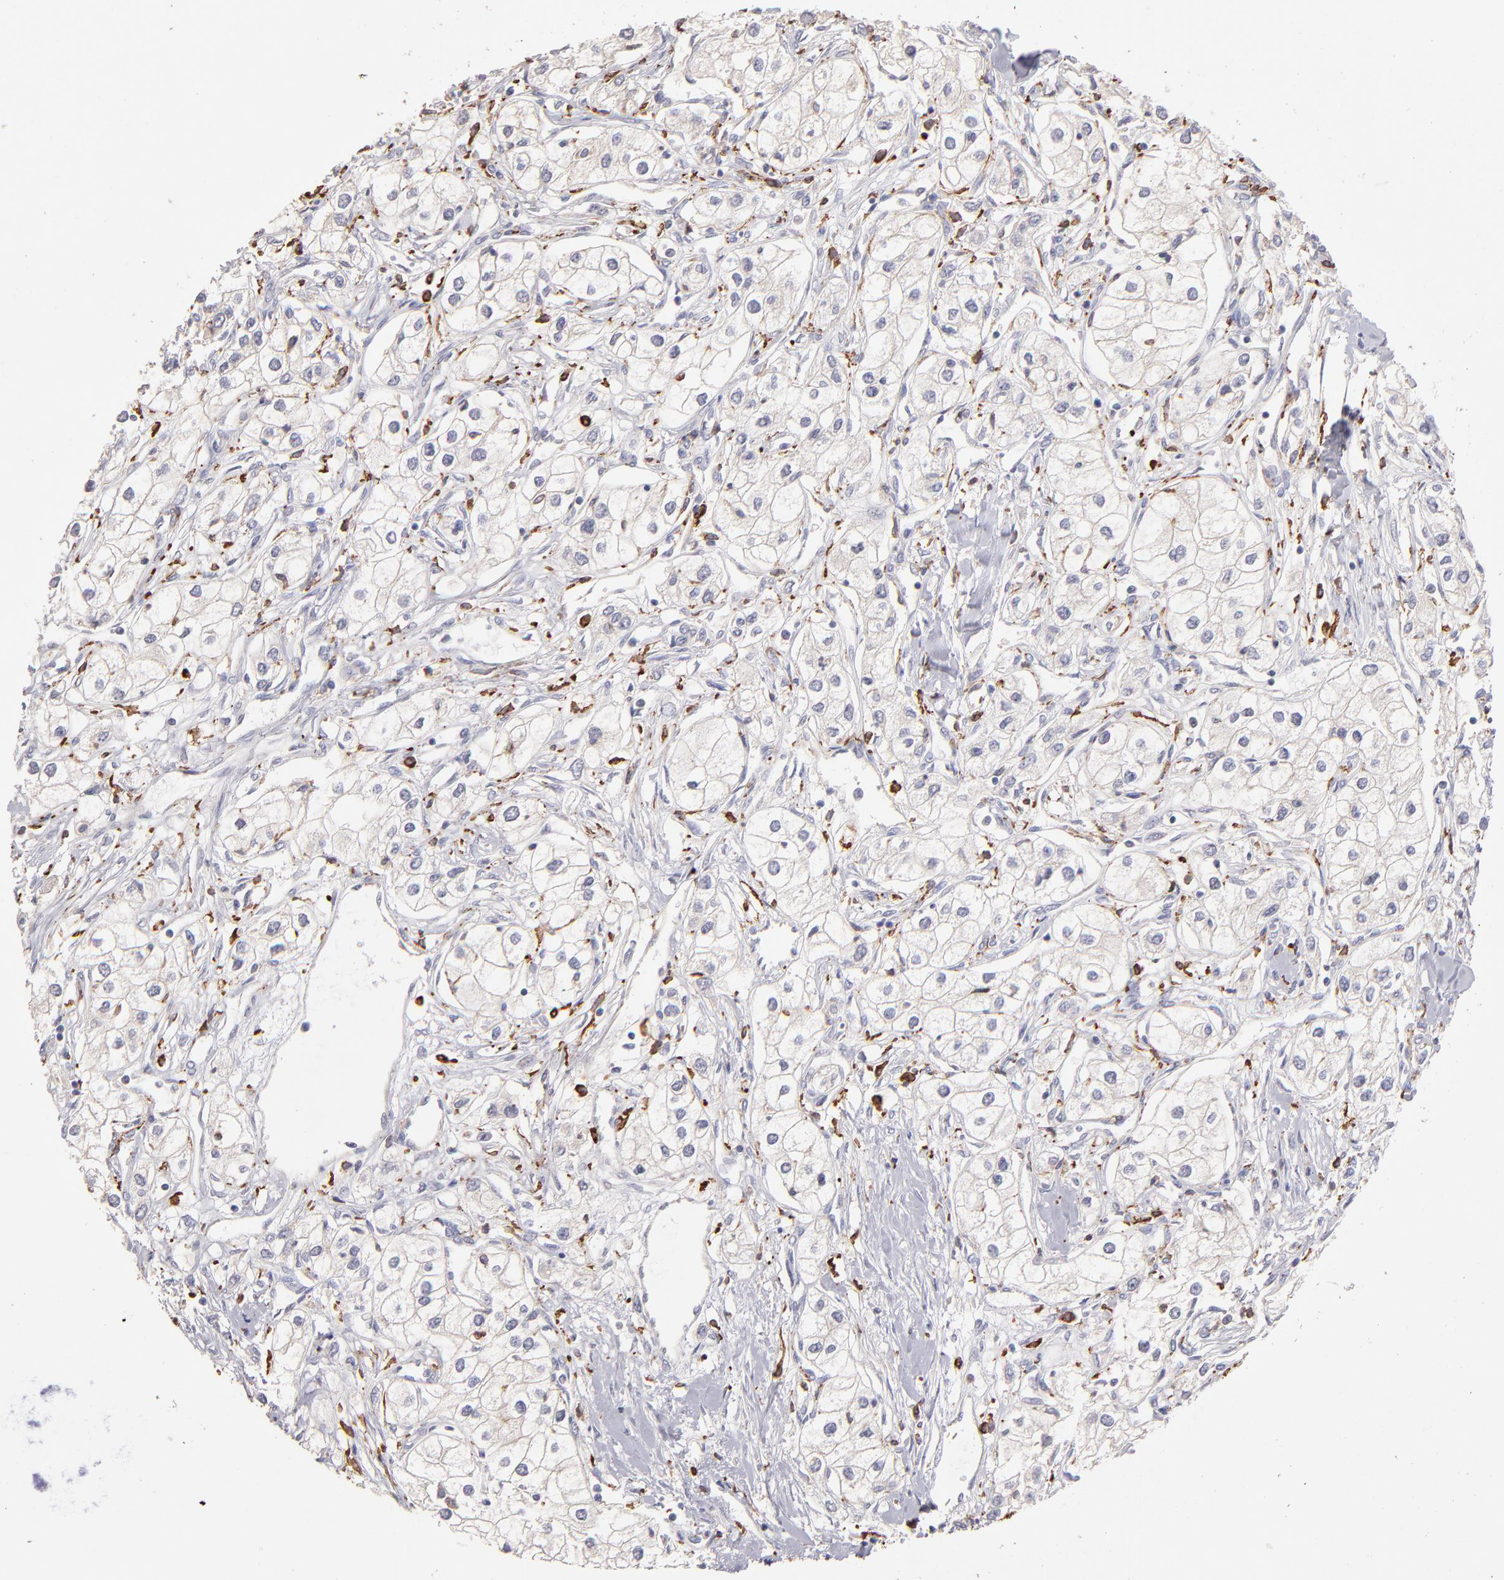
{"staining": {"intensity": "negative", "quantity": "none", "location": "none"}, "tissue": "renal cancer", "cell_type": "Tumor cells", "image_type": "cancer", "snomed": [{"axis": "morphology", "description": "Adenocarcinoma, NOS"}, {"axis": "topography", "description": "Kidney"}], "caption": "This micrograph is of renal cancer stained with IHC to label a protein in brown with the nuclei are counter-stained blue. There is no expression in tumor cells.", "gene": "GLDC", "patient": {"sex": "male", "age": 57}}